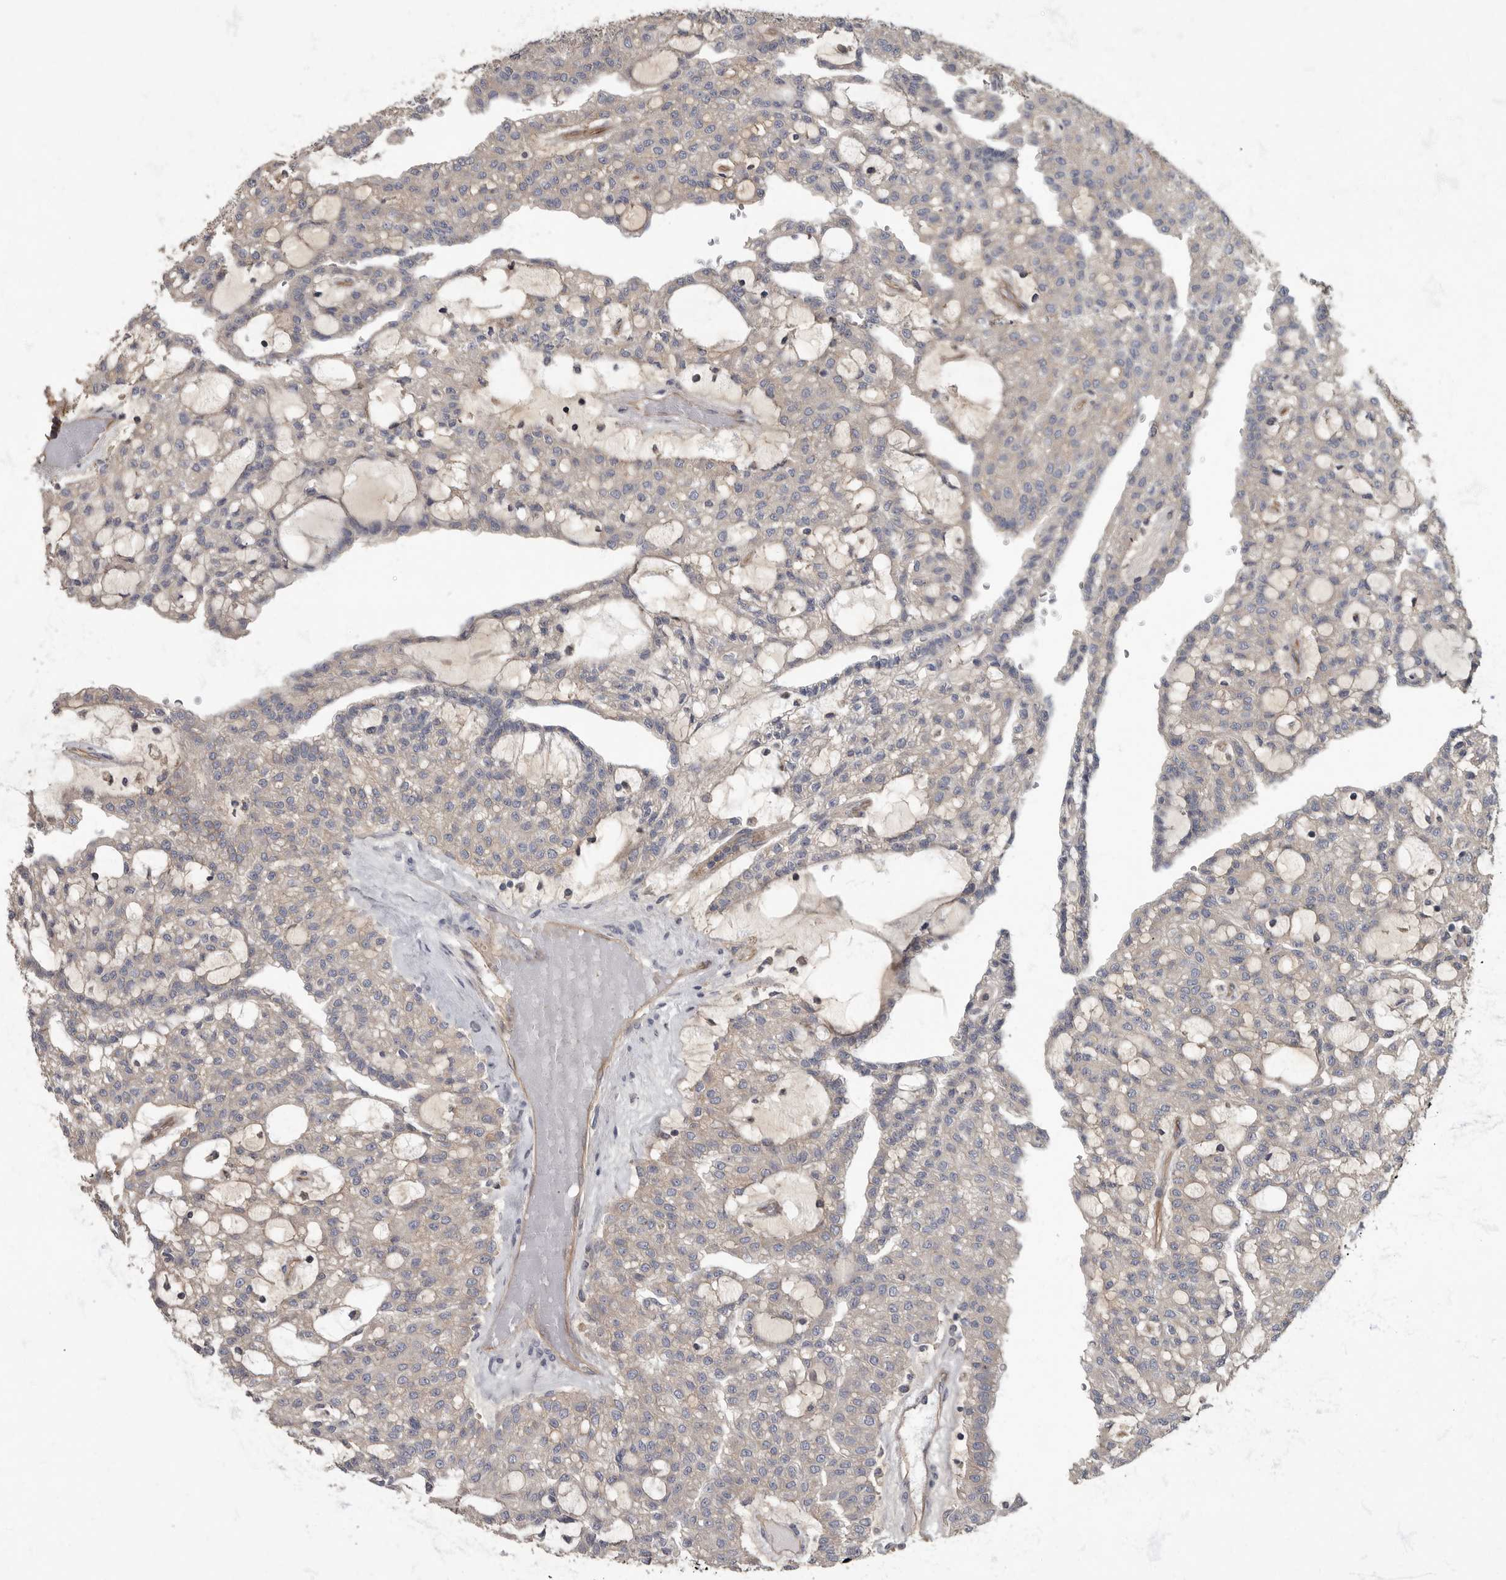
{"staining": {"intensity": "negative", "quantity": "none", "location": "none"}, "tissue": "renal cancer", "cell_type": "Tumor cells", "image_type": "cancer", "snomed": [{"axis": "morphology", "description": "Adenocarcinoma, NOS"}, {"axis": "topography", "description": "Kidney"}], "caption": "Renal cancer was stained to show a protein in brown. There is no significant positivity in tumor cells.", "gene": "PDK1", "patient": {"sex": "male", "age": 63}}